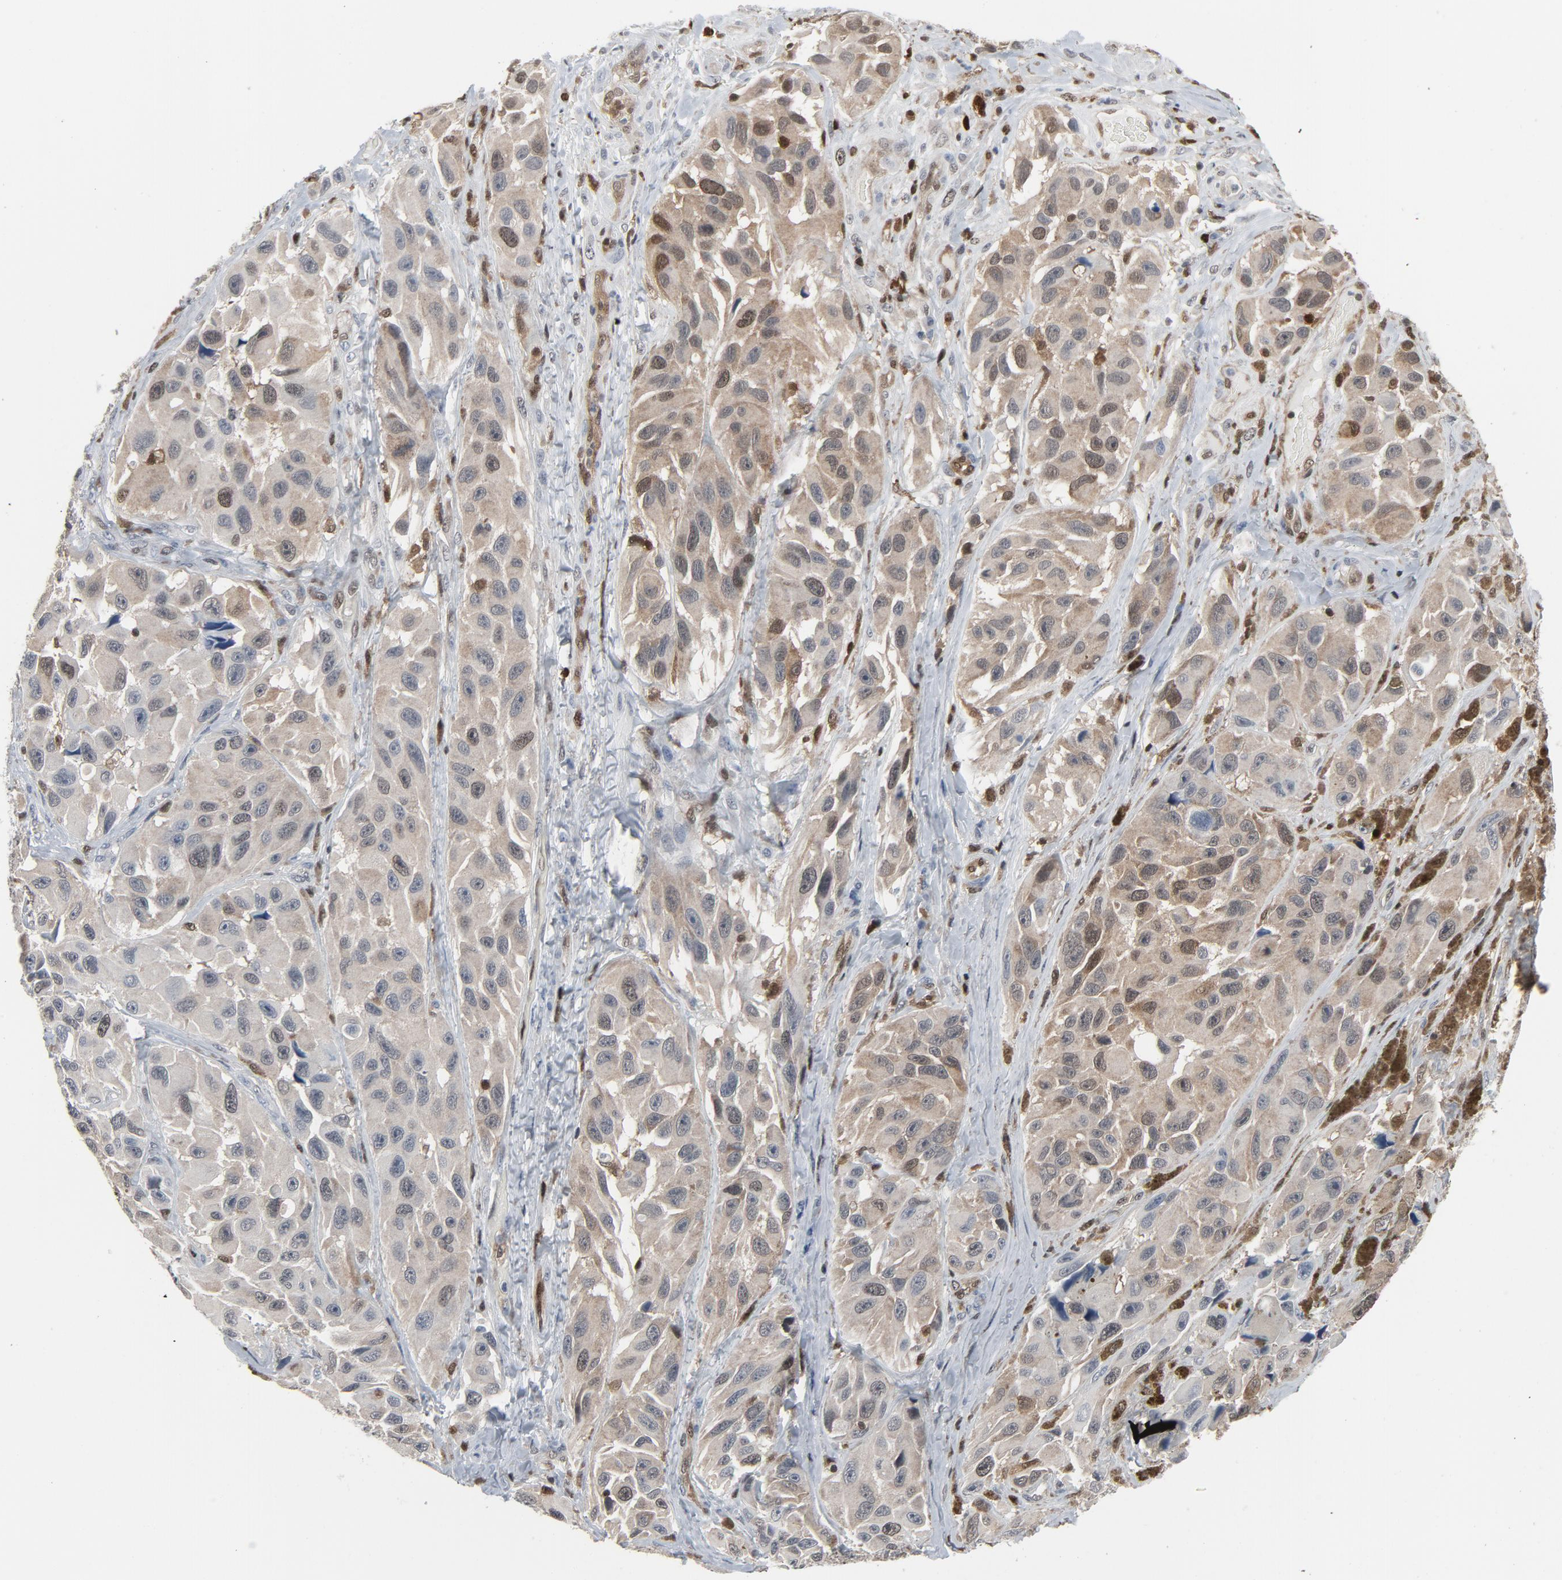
{"staining": {"intensity": "weak", "quantity": "25%-75%", "location": "cytoplasmic/membranous"}, "tissue": "melanoma", "cell_type": "Tumor cells", "image_type": "cancer", "snomed": [{"axis": "morphology", "description": "Malignant melanoma, NOS"}, {"axis": "topography", "description": "Skin"}], "caption": "Approximately 25%-75% of tumor cells in malignant melanoma show weak cytoplasmic/membranous protein positivity as visualized by brown immunohistochemical staining.", "gene": "STAT5A", "patient": {"sex": "female", "age": 73}}